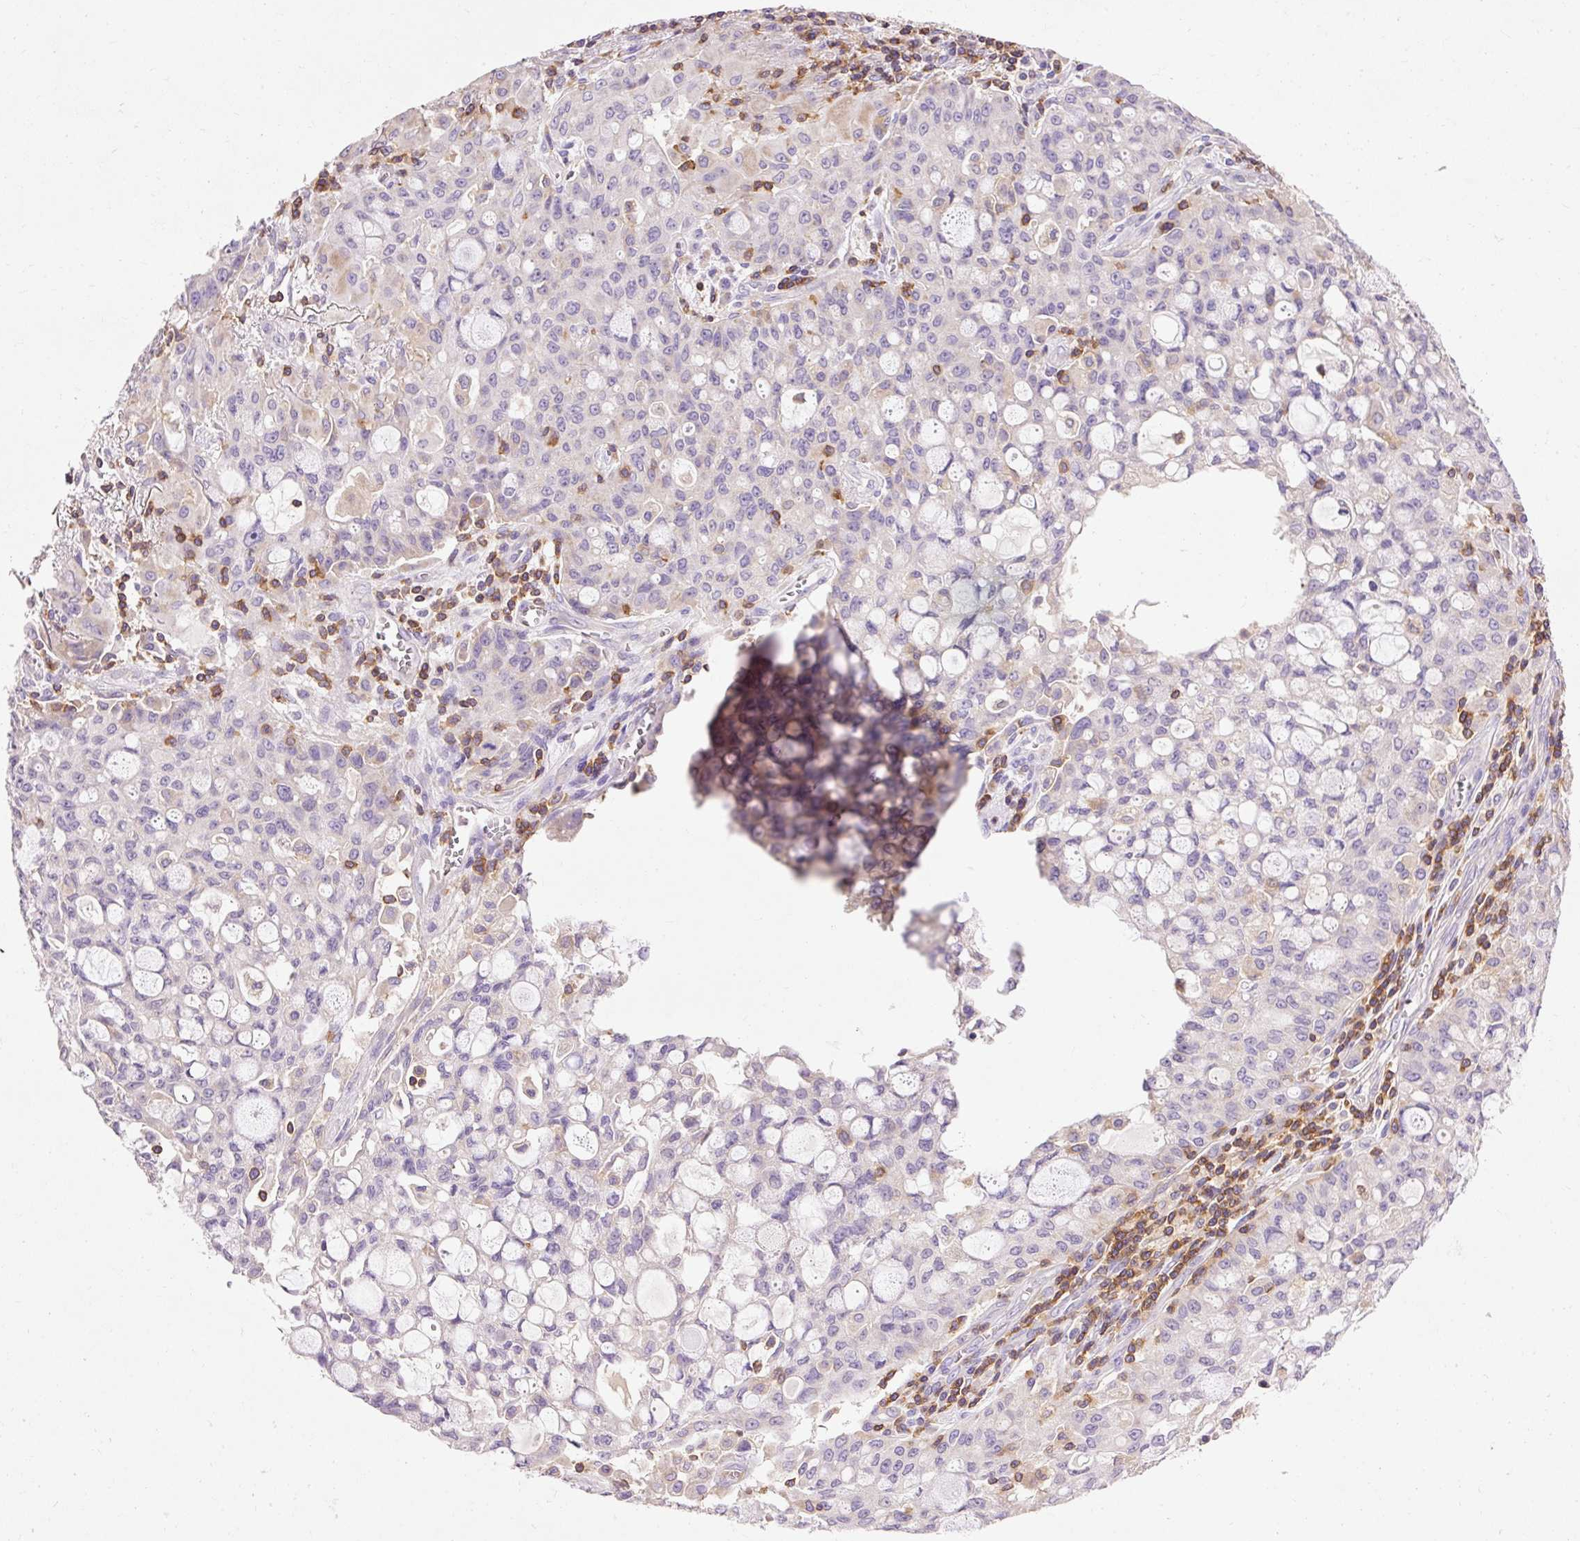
{"staining": {"intensity": "negative", "quantity": "none", "location": "none"}, "tissue": "lung cancer", "cell_type": "Tumor cells", "image_type": "cancer", "snomed": [{"axis": "morphology", "description": "Adenocarcinoma, NOS"}, {"axis": "topography", "description": "Lung"}], "caption": "Immunohistochemical staining of human adenocarcinoma (lung) displays no significant staining in tumor cells. (DAB (3,3'-diaminobenzidine) IHC, high magnification).", "gene": "IMMT", "patient": {"sex": "female", "age": 44}}